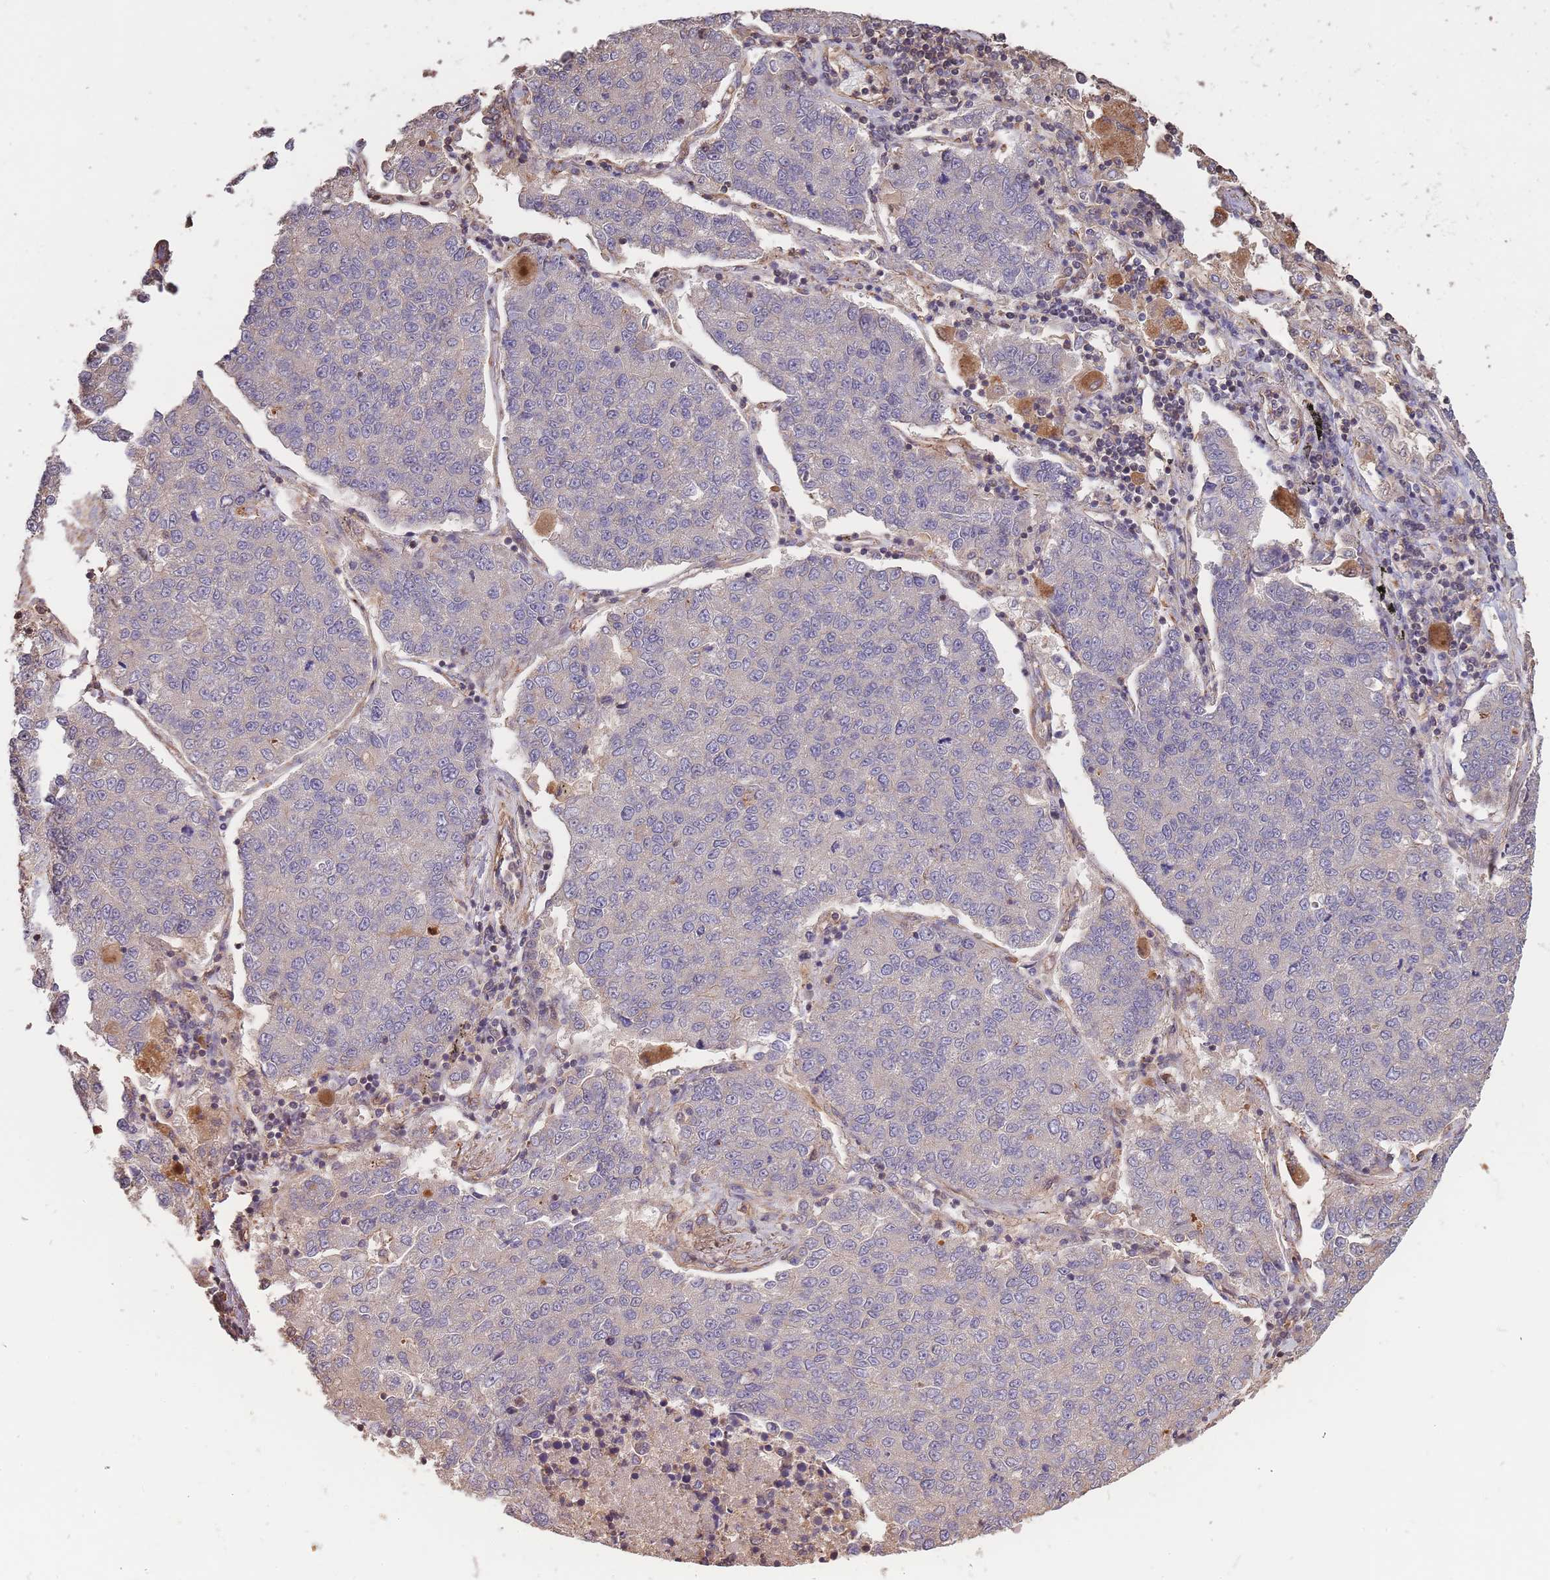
{"staining": {"intensity": "negative", "quantity": "none", "location": "none"}, "tissue": "lung cancer", "cell_type": "Tumor cells", "image_type": "cancer", "snomed": [{"axis": "morphology", "description": "Adenocarcinoma, NOS"}, {"axis": "topography", "description": "Lung"}], "caption": "Immunohistochemical staining of human lung adenocarcinoma demonstrates no significant staining in tumor cells.", "gene": "ARMH3", "patient": {"sex": "male", "age": 49}}